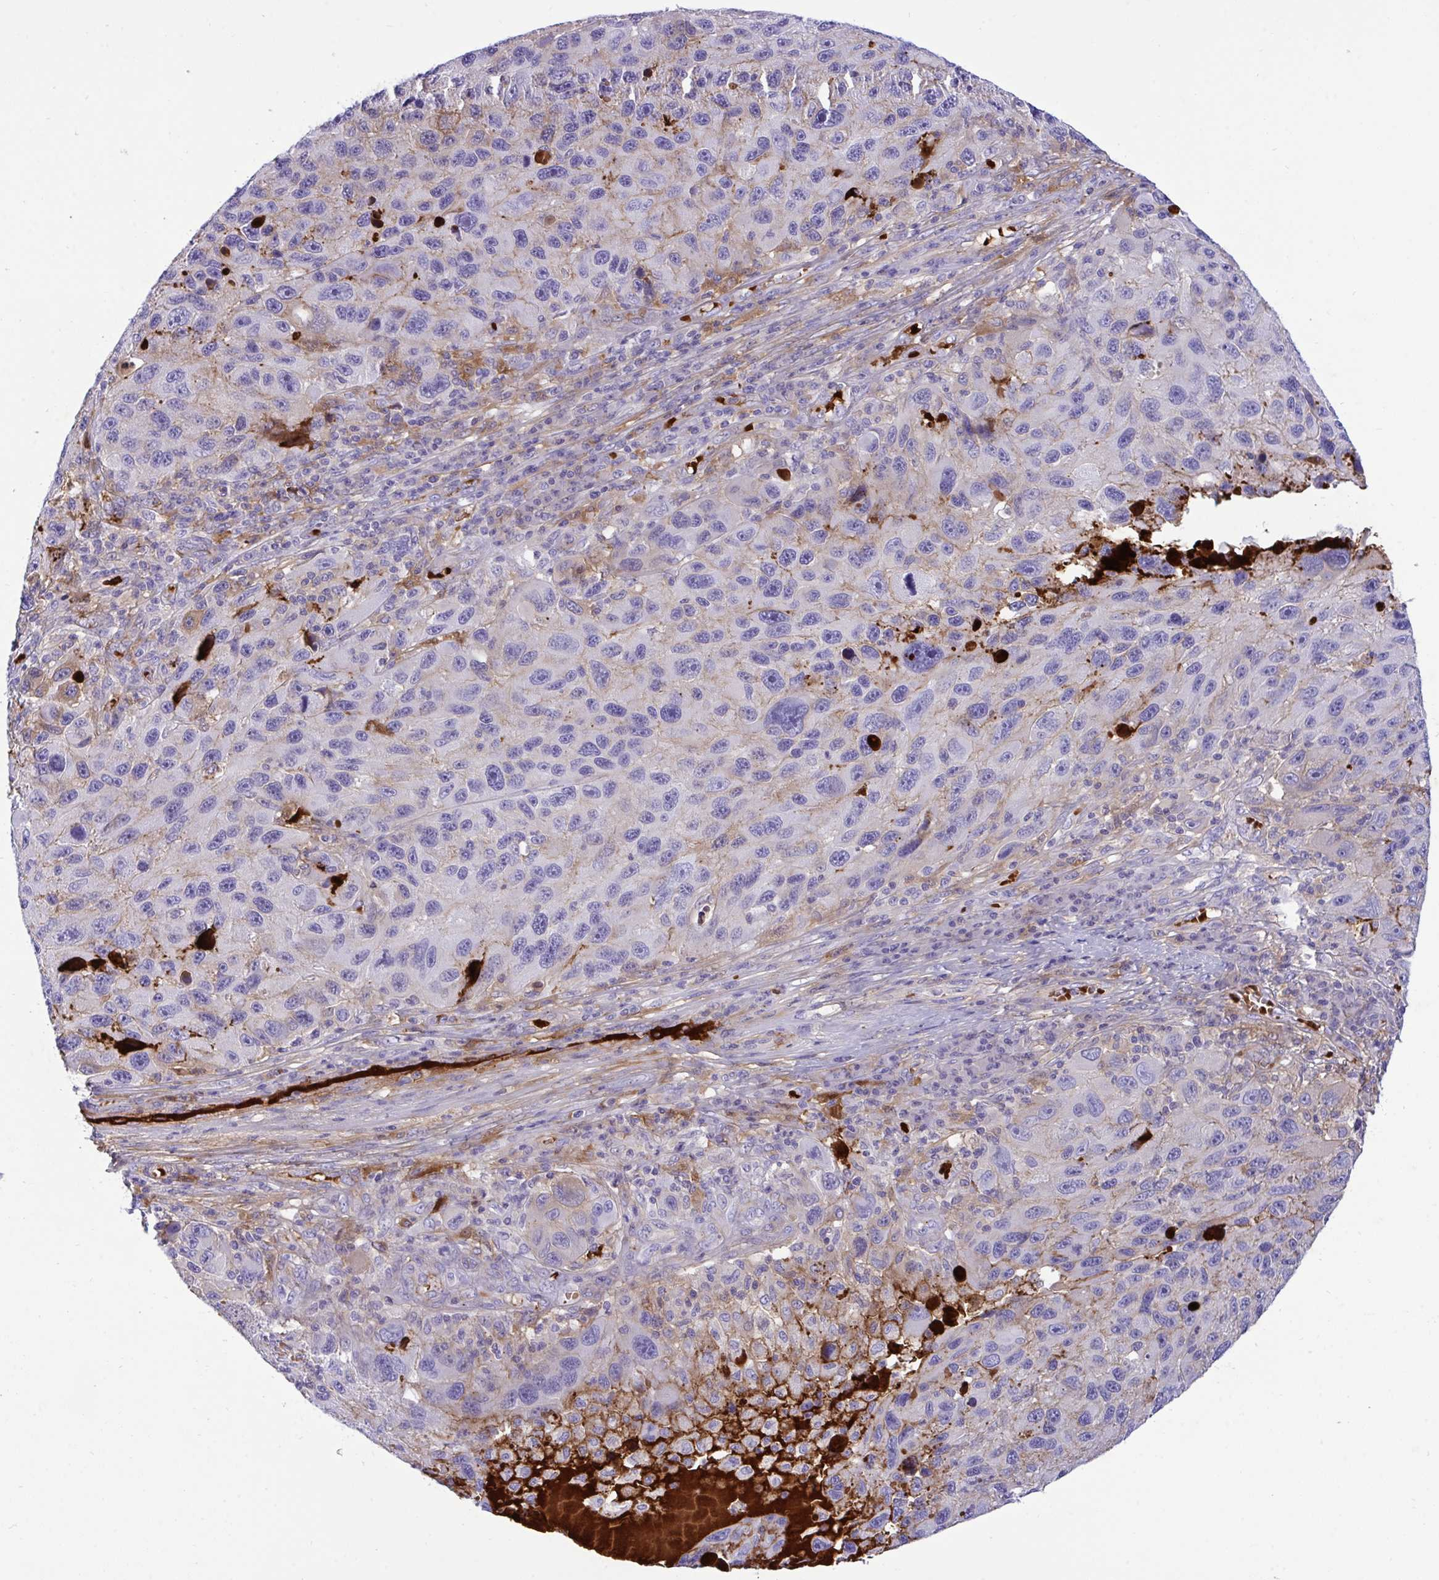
{"staining": {"intensity": "negative", "quantity": "none", "location": "none"}, "tissue": "melanoma", "cell_type": "Tumor cells", "image_type": "cancer", "snomed": [{"axis": "morphology", "description": "Malignant melanoma, NOS"}, {"axis": "topography", "description": "Skin"}], "caption": "DAB immunohistochemical staining of human melanoma exhibits no significant positivity in tumor cells.", "gene": "F2", "patient": {"sex": "male", "age": 53}}